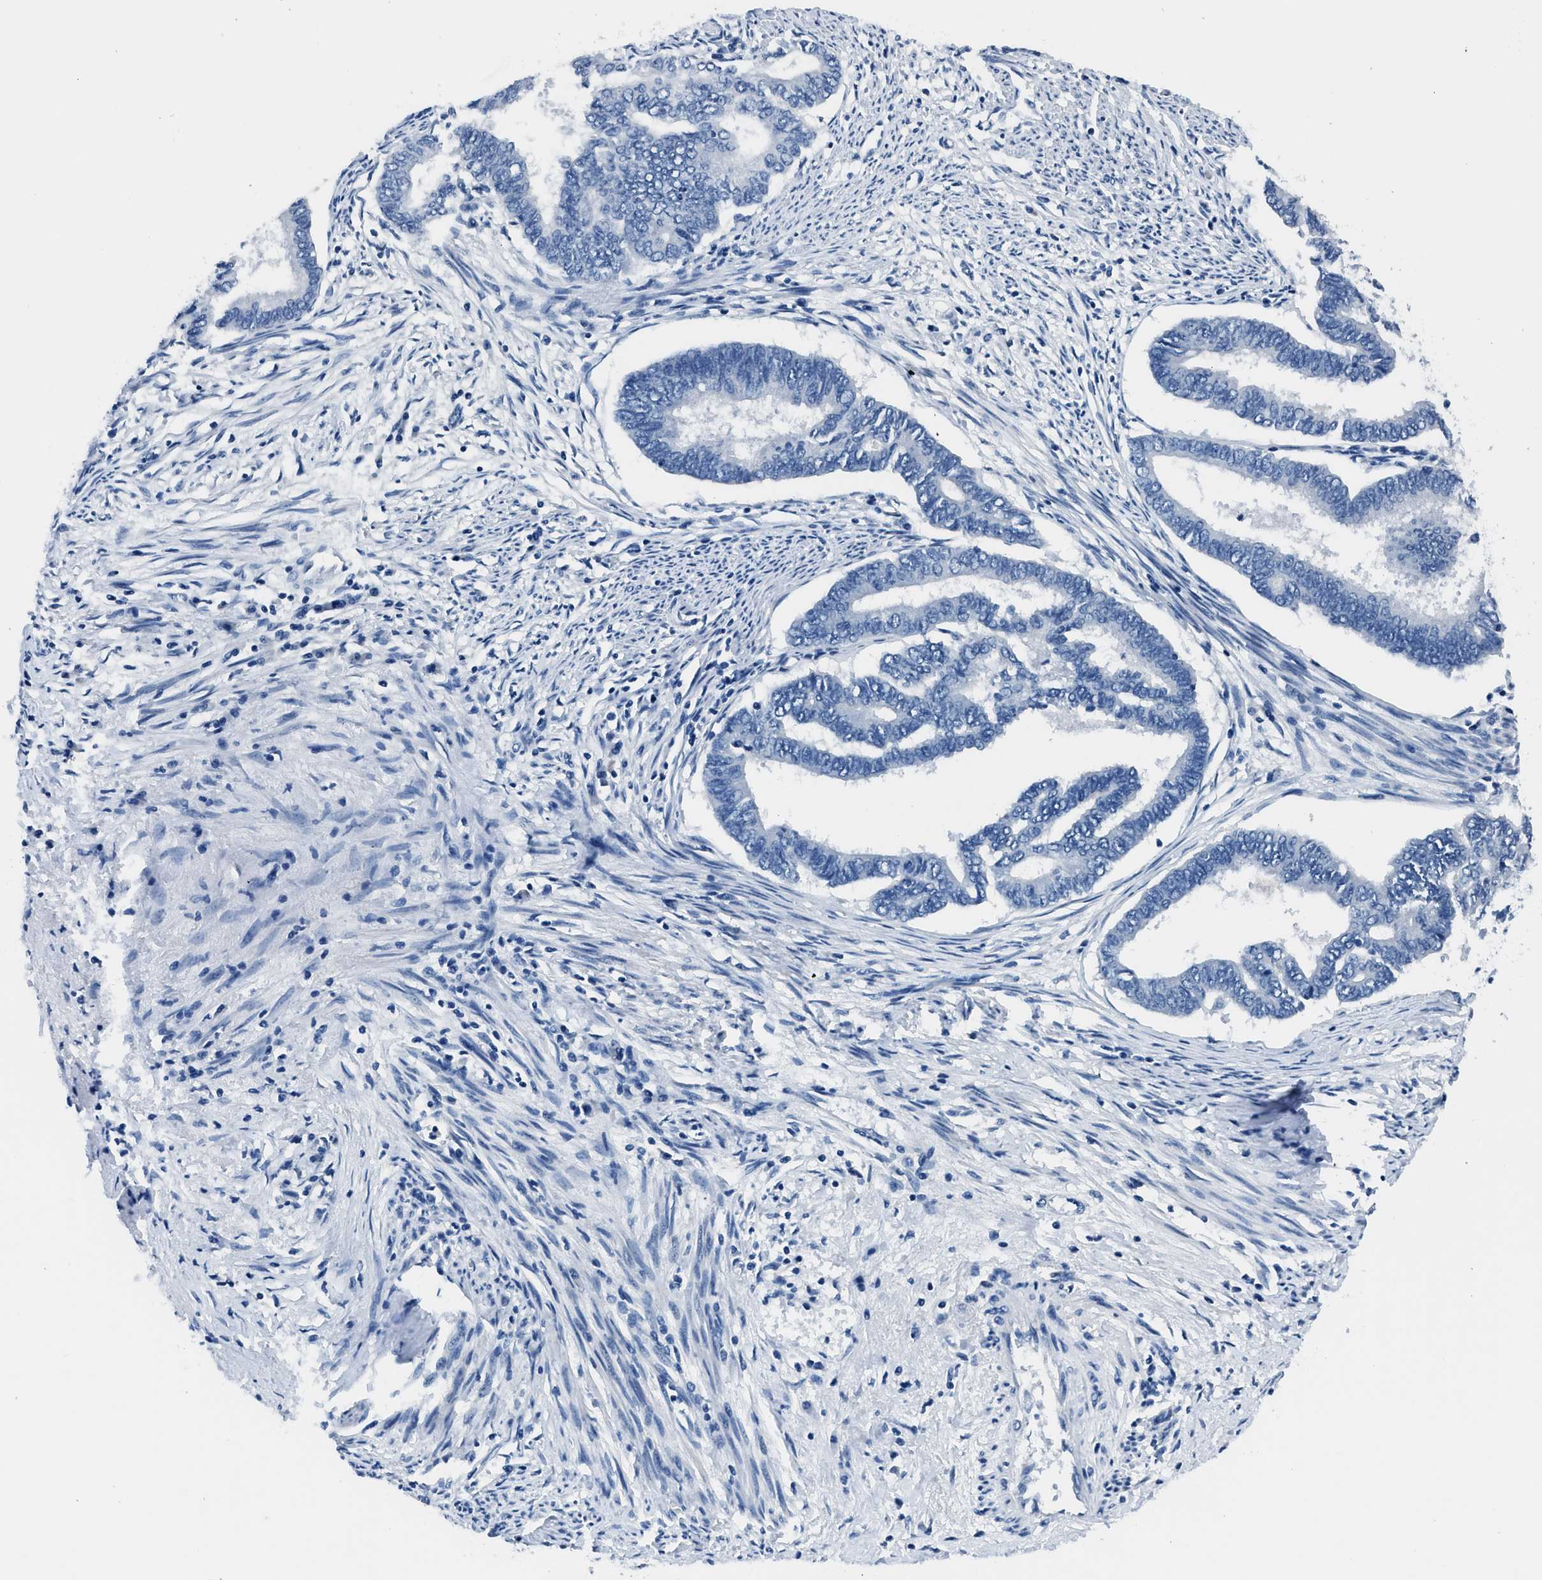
{"staining": {"intensity": "negative", "quantity": "none", "location": "none"}, "tissue": "endometrial cancer", "cell_type": "Tumor cells", "image_type": "cancer", "snomed": [{"axis": "morphology", "description": "Adenocarcinoma, NOS"}, {"axis": "topography", "description": "Endometrium"}], "caption": "Immunohistochemical staining of human adenocarcinoma (endometrial) reveals no significant positivity in tumor cells.", "gene": "GJA3", "patient": {"sex": "female", "age": 86}}